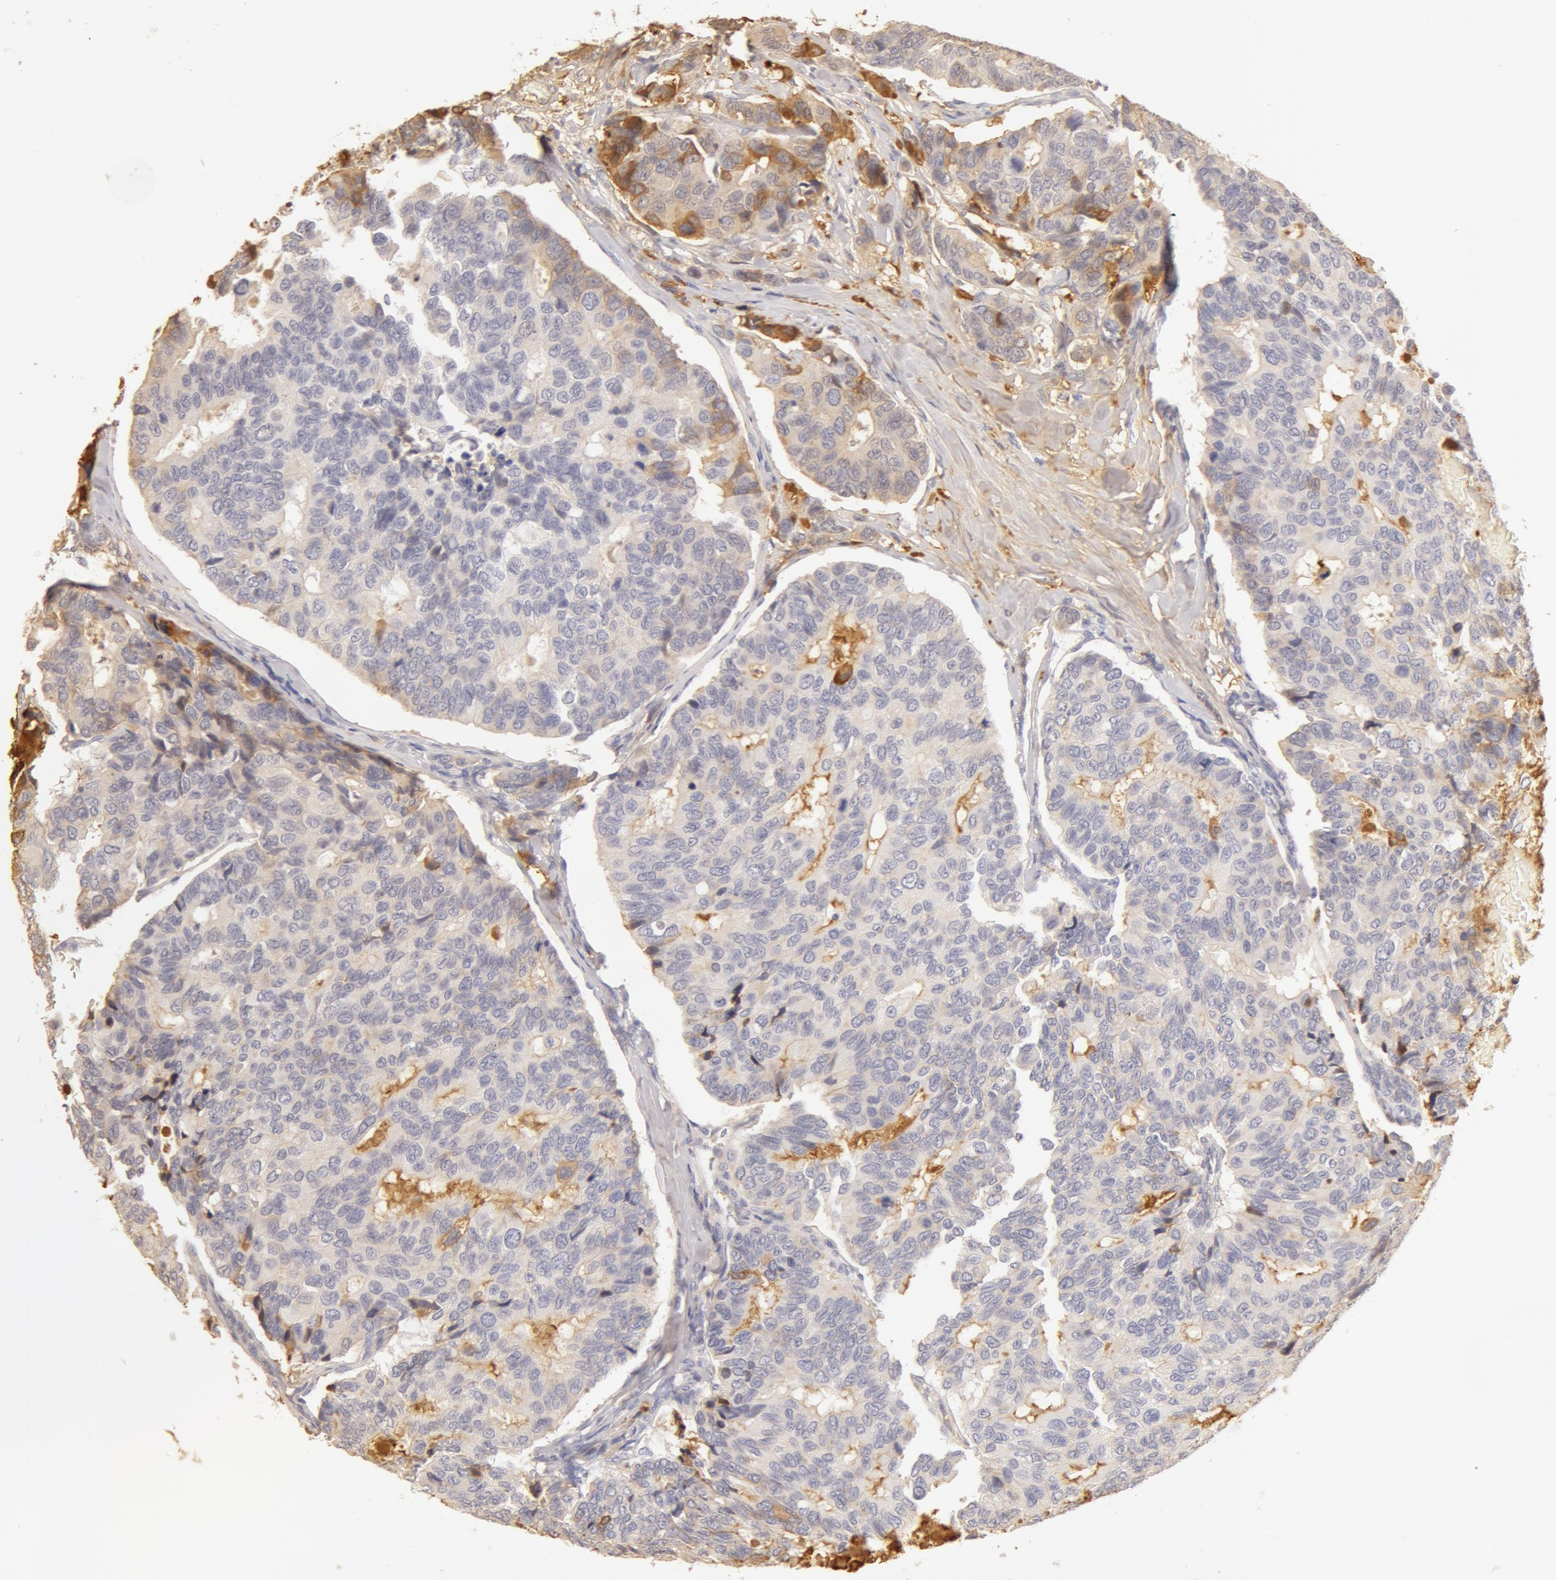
{"staining": {"intensity": "weak", "quantity": "<25%", "location": "cytoplasmic/membranous"}, "tissue": "breast cancer", "cell_type": "Tumor cells", "image_type": "cancer", "snomed": [{"axis": "morphology", "description": "Duct carcinoma"}, {"axis": "topography", "description": "Breast"}], "caption": "Immunohistochemistry (IHC) photomicrograph of breast cancer (infiltrating ductal carcinoma) stained for a protein (brown), which demonstrates no expression in tumor cells.", "gene": "TF", "patient": {"sex": "female", "age": 69}}